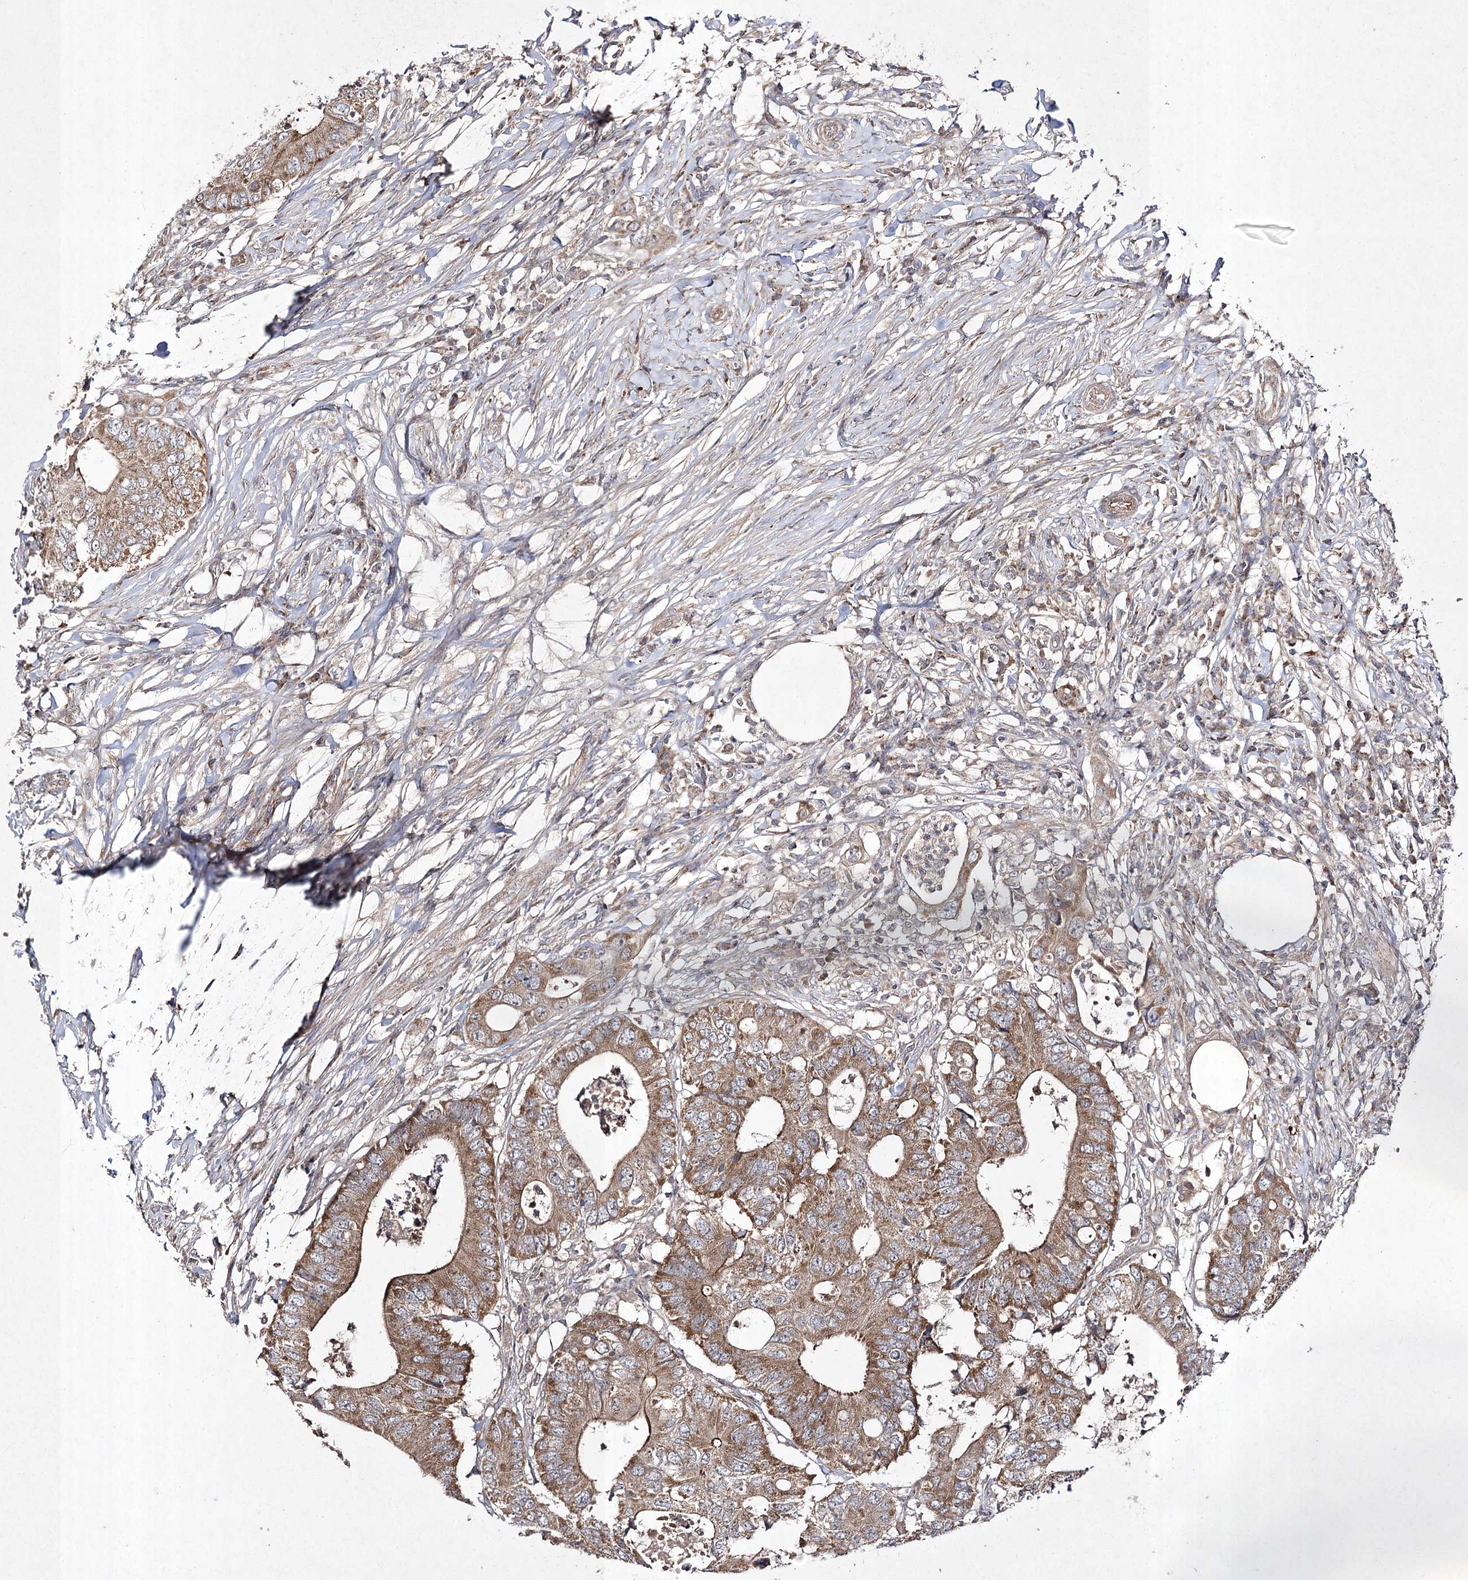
{"staining": {"intensity": "moderate", "quantity": ">75%", "location": "cytoplasmic/membranous"}, "tissue": "colorectal cancer", "cell_type": "Tumor cells", "image_type": "cancer", "snomed": [{"axis": "morphology", "description": "Adenocarcinoma, NOS"}, {"axis": "topography", "description": "Colon"}], "caption": "Human colorectal adenocarcinoma stained with a brown dye displays moderate cytoplasmic/membranous positive positivity in approximately >75% of tumor cells.", "gene": "FANCL", "patient": {"sex": "male", "age": 71}}